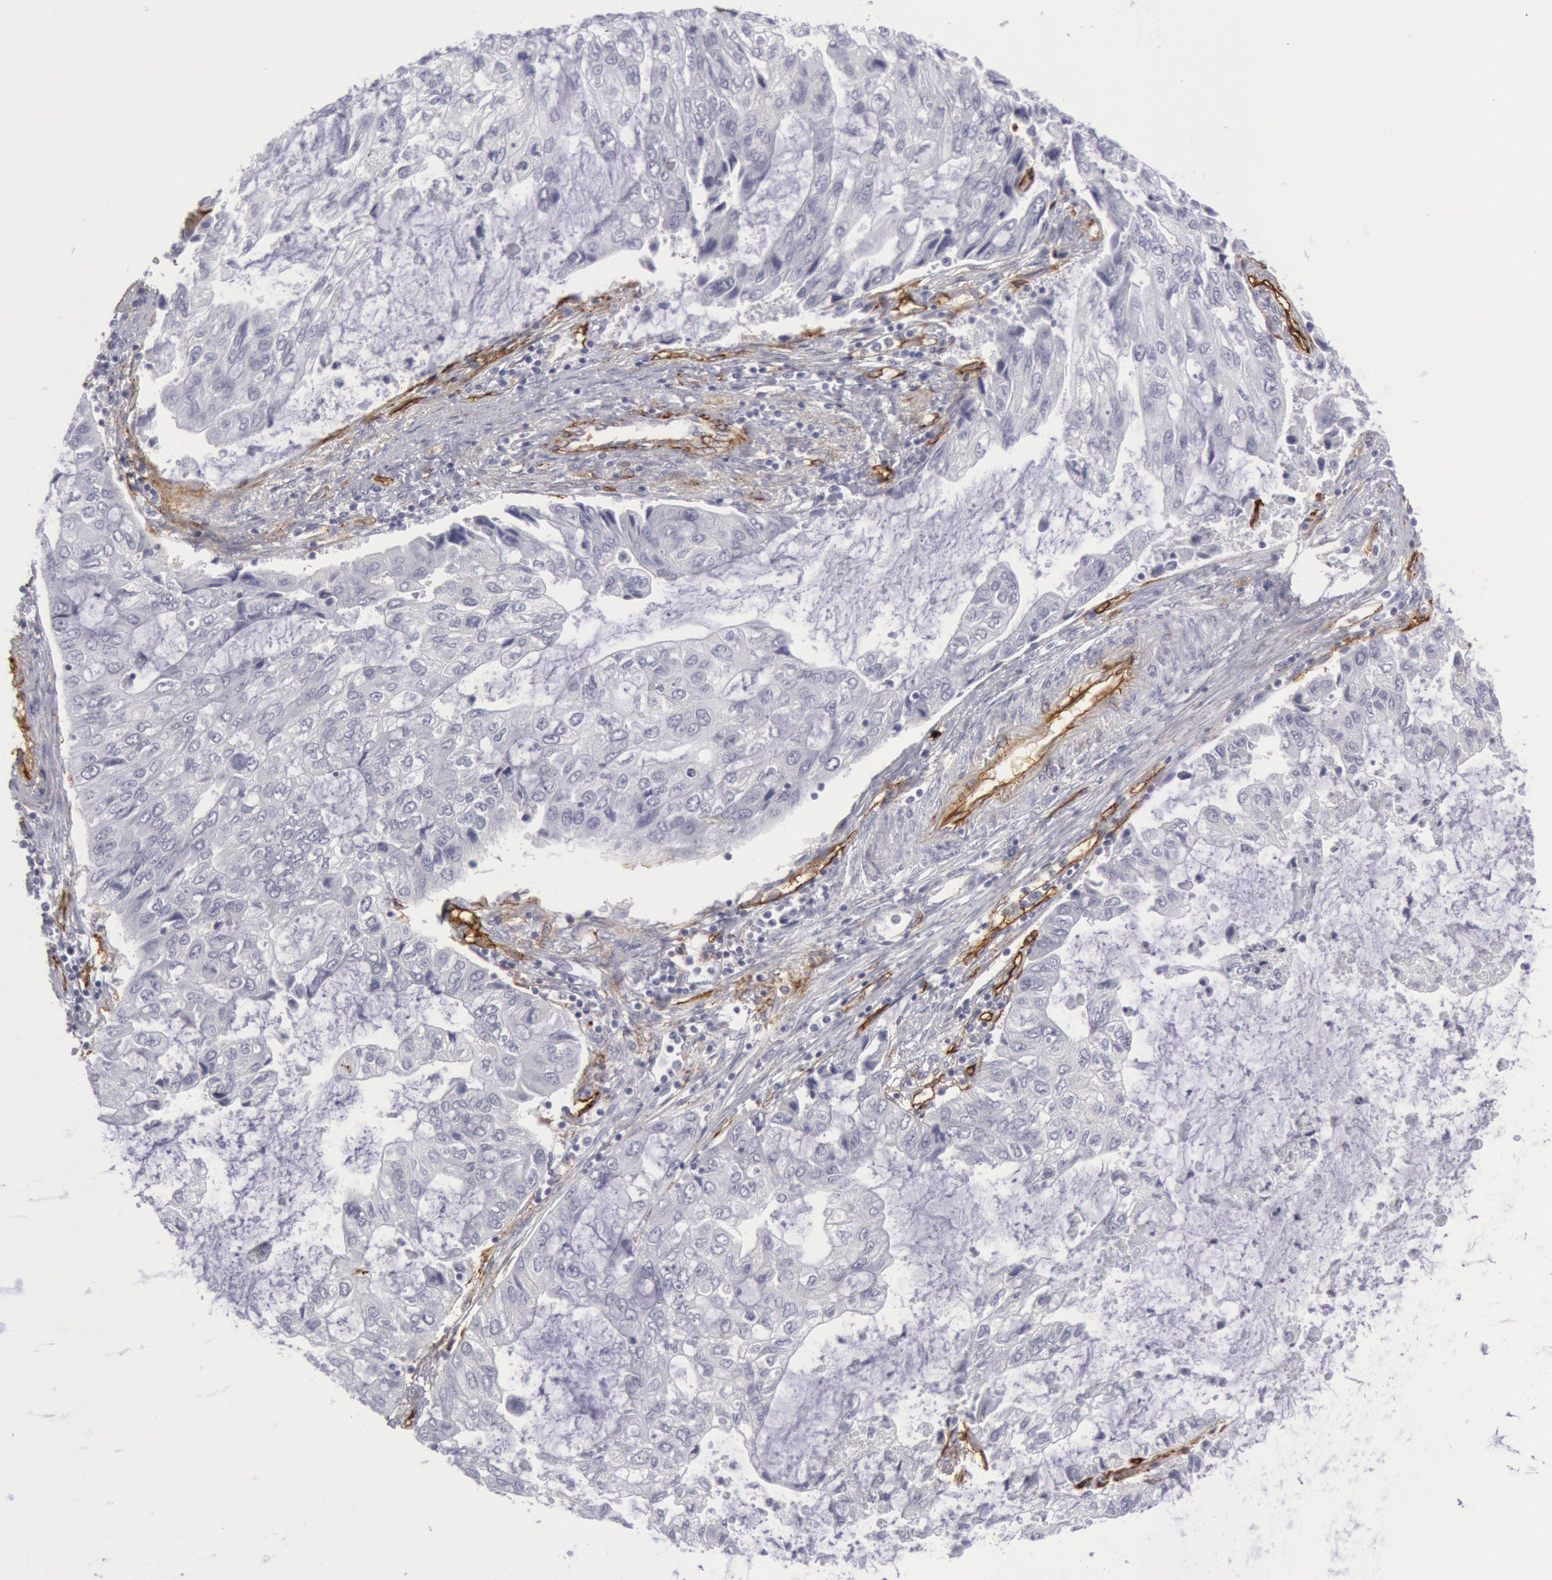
{"staining": {"intensity": "negative", "quantity": "none", "location": "none"}, "tissue": "stomach cancer", "cell_type": "Tumor cells", "image_type": "cancer", "snomed": [{"axis": "morphology", "description": "Adenocarcinoma, NOS"}, {"axis": "topography", "description": "Stomach, upper"}], "caption": "Tumor cells show no significant protein staining in stomach cancer.", "gene": "CDH13", "patient": {"sex": "female", "age": 52}}